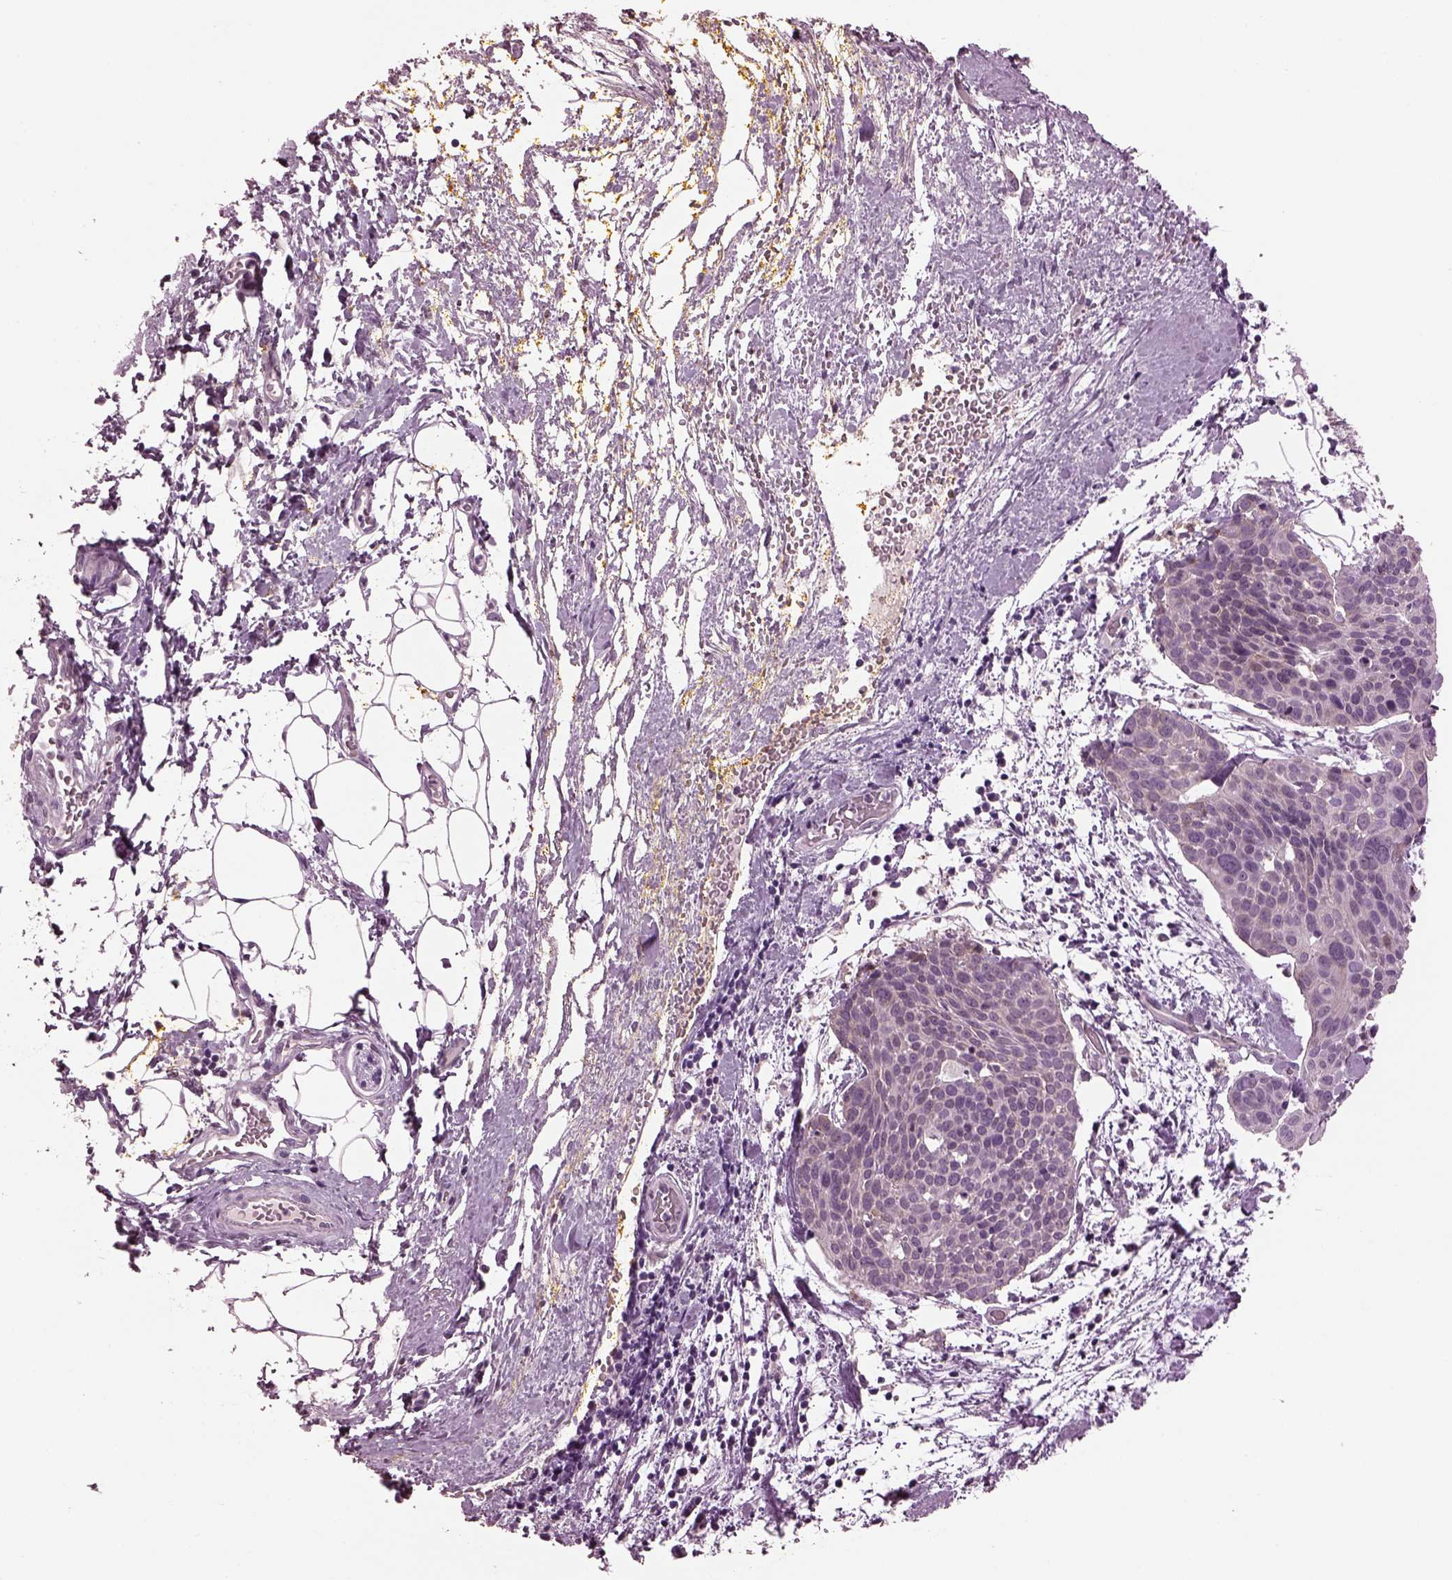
{"staining": {"intensity": "negative", "quantity": "none", "location": "none"}, "tissue": "cervical cancer", "cell_type": "Tumor cells", "image_type": "cancer", "snomed": [{"axis": "morphology", "description": "Squamous cell carcinoma, NOS"}, {"axis": "topography", "description": "Cervix"}], "caption": "Immunohistochemical staining of cervical squamous cell carcinoma demonstrates no significant positivity in tumor cells.", "gene": "MIB2", "patient": {"sex": "female", "age": 39}}